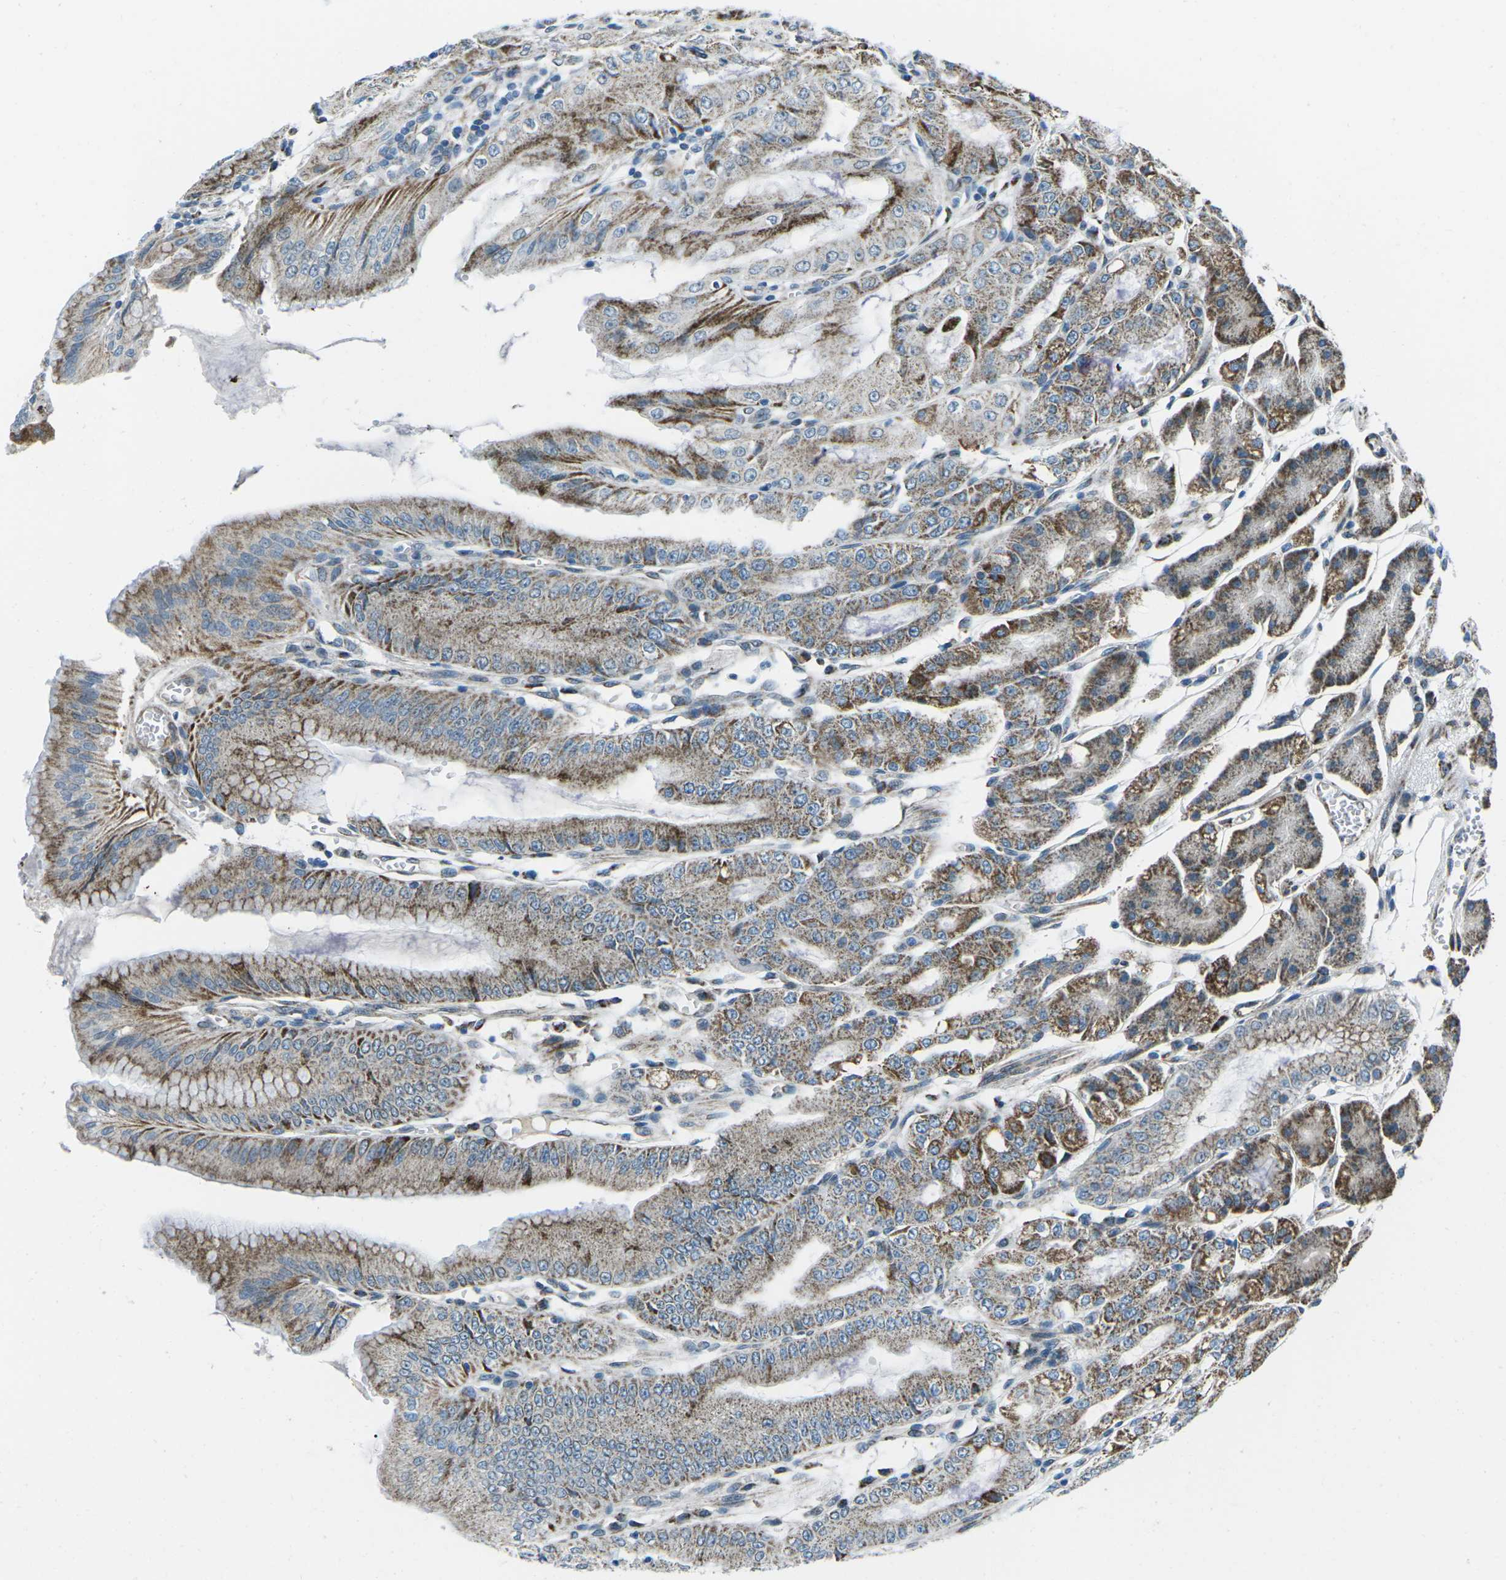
{"staining": {"intensity": "moderate", "quantity": ">75%", "location": "cytoplasmic/membranous"}, "tissue": "stomach", "cell_type": "Glandular cells", "image_type": "normal", "snomed": [{"axis": "morphology", "description": "Normal tissue, NOS"}, {"axis": "topography", "description": "Stomach, lower"}], "caption": "IHC (DAB) staining of benign human stomach exhibits moderate cytoplasmic/membranous protein expression in approximately >75% of glandular cells.", "gene": "RFESD", "patient": {"sex": "male", "age": 71}}